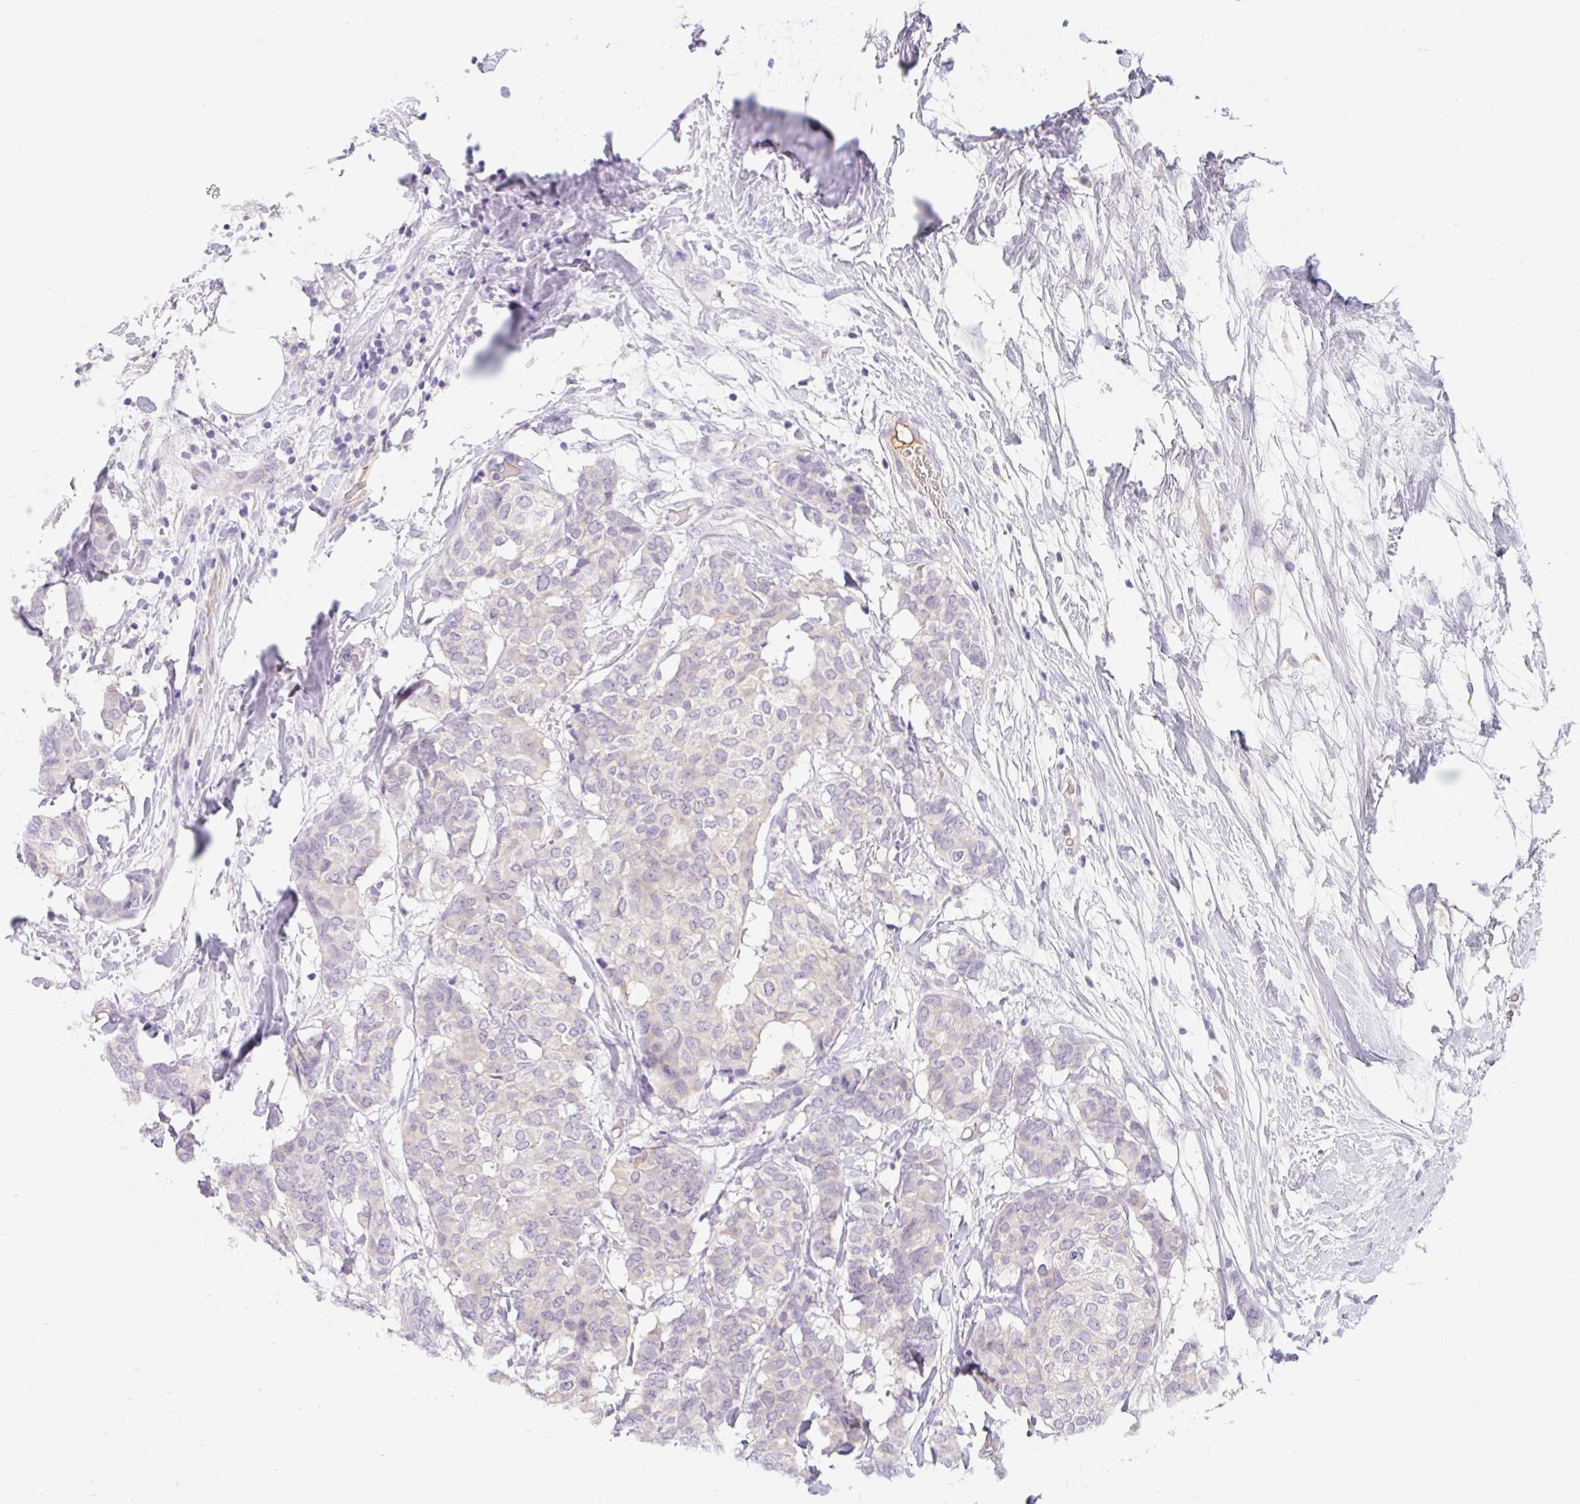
{"staining": {"intensity": "negative", "quantity": "none", "location": "none"}, "tissue": "breast cancer", "cell_type": "Tumor cells", "image_type": "cancer", "snomed": [{"axis": "morphology", "description": "Duct carcinoma"}, {"axis": "topography", "description": "Breast"}], "caption": "This is a micrograph of immunohistochemistry (IHC) staining of breast cancer (intraductal carcinoma), which shows no staining in tumor cells. (Immunohistochemistry, brightfield microscopy, high magnification).", "gene": "SLC28A1", "patient": {"sex": "female", "age": 75}}